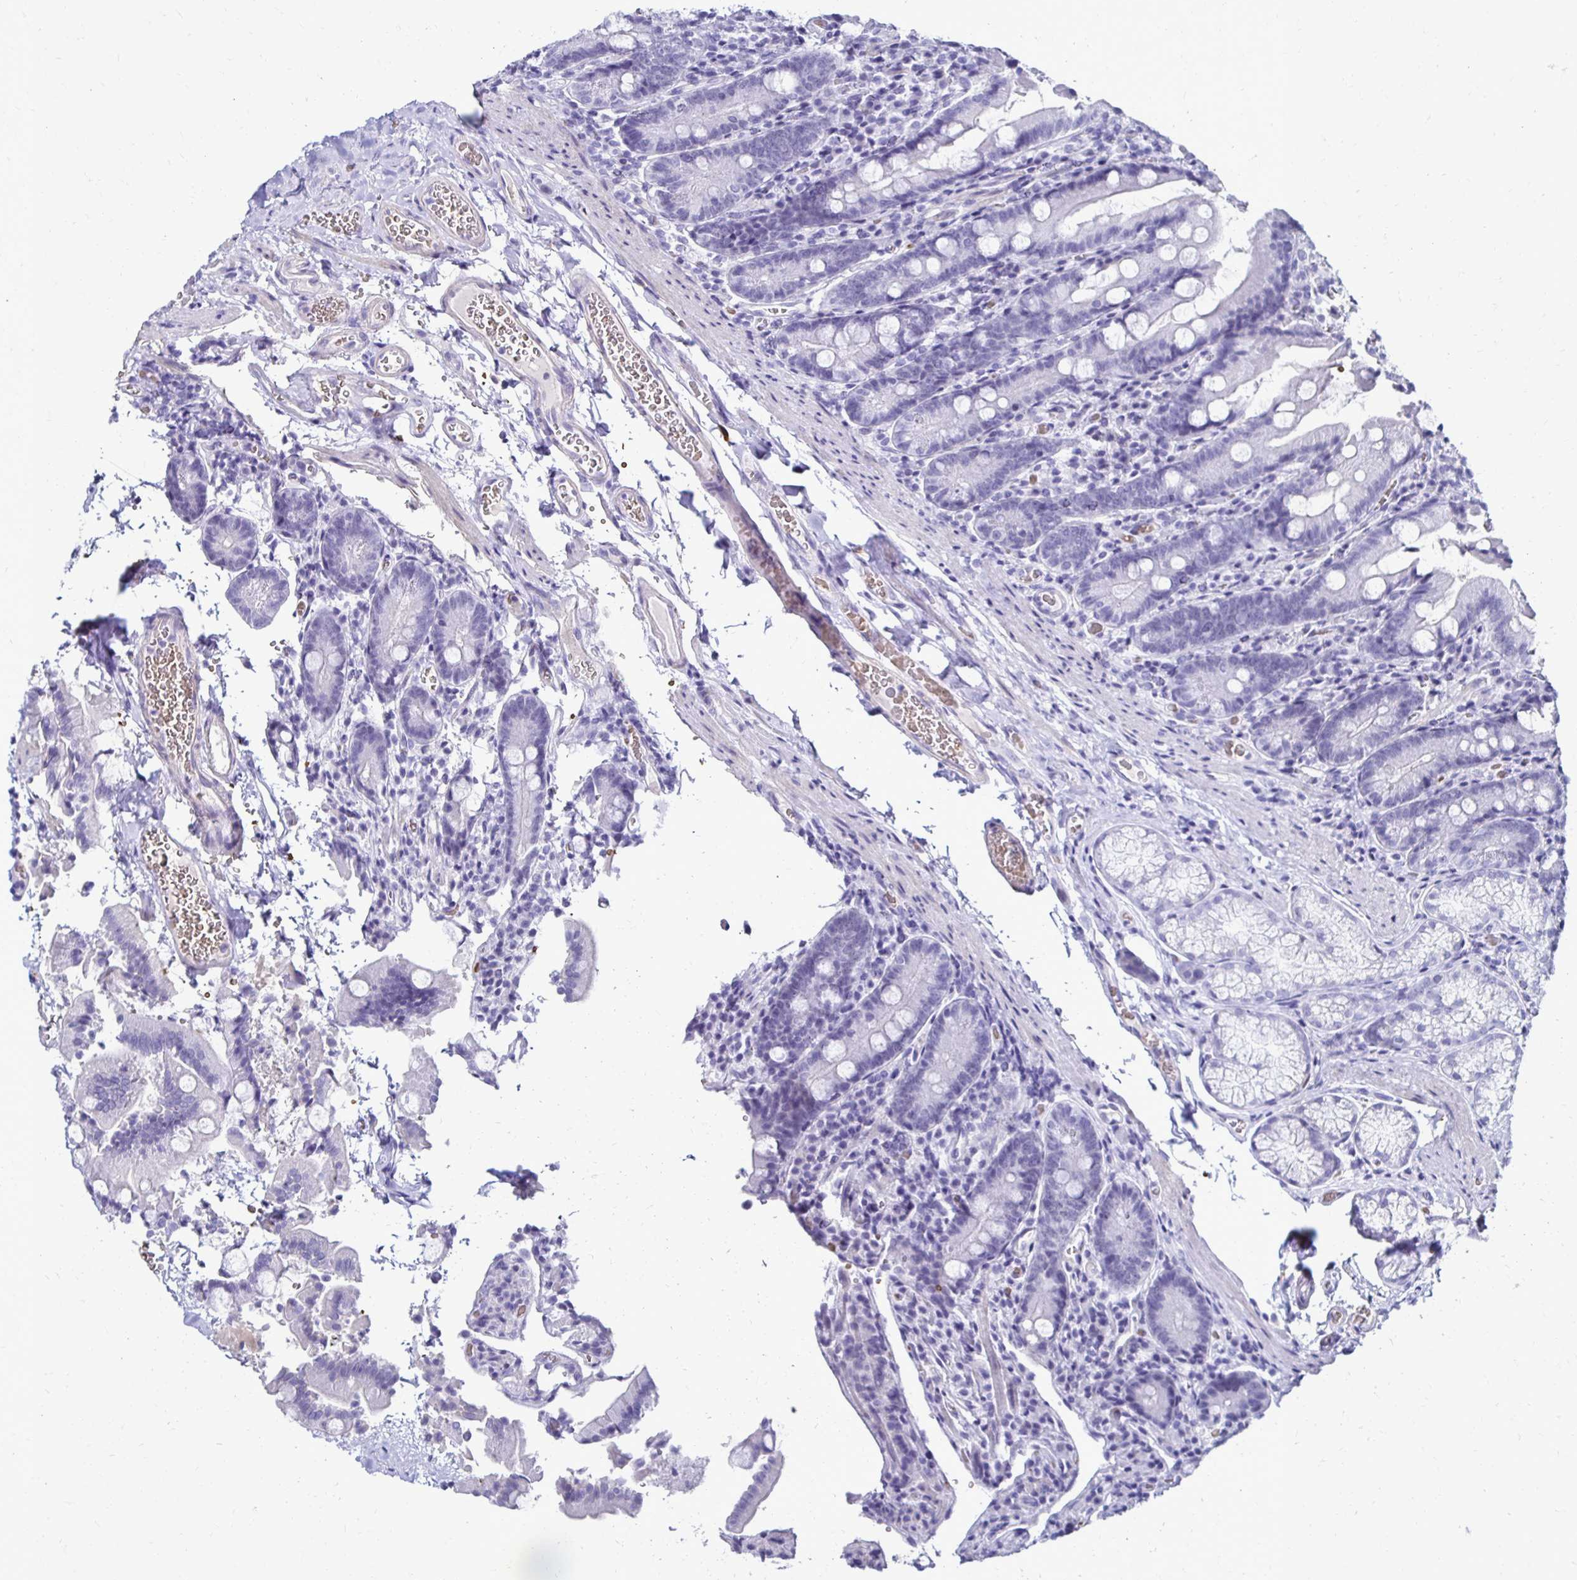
{"staining": {"intensity": "negative", "quantity": "none", "location": "none"}, "tissue": "duodenum", "cell_type": "Glandular cells", "image_type": "normal", "snomed": [{"axis": "morphology", "description": "Normal tissue, NOS"}, {"axis": "topography", "description": "Duodenum"}], "caption": "This is an immunohistochemistry histopathology image of unremarkable duodenum. There is no positivity in glandular cells.", "gene": "RHBDL3", "patient": {"sex": "female", "age": 62}}